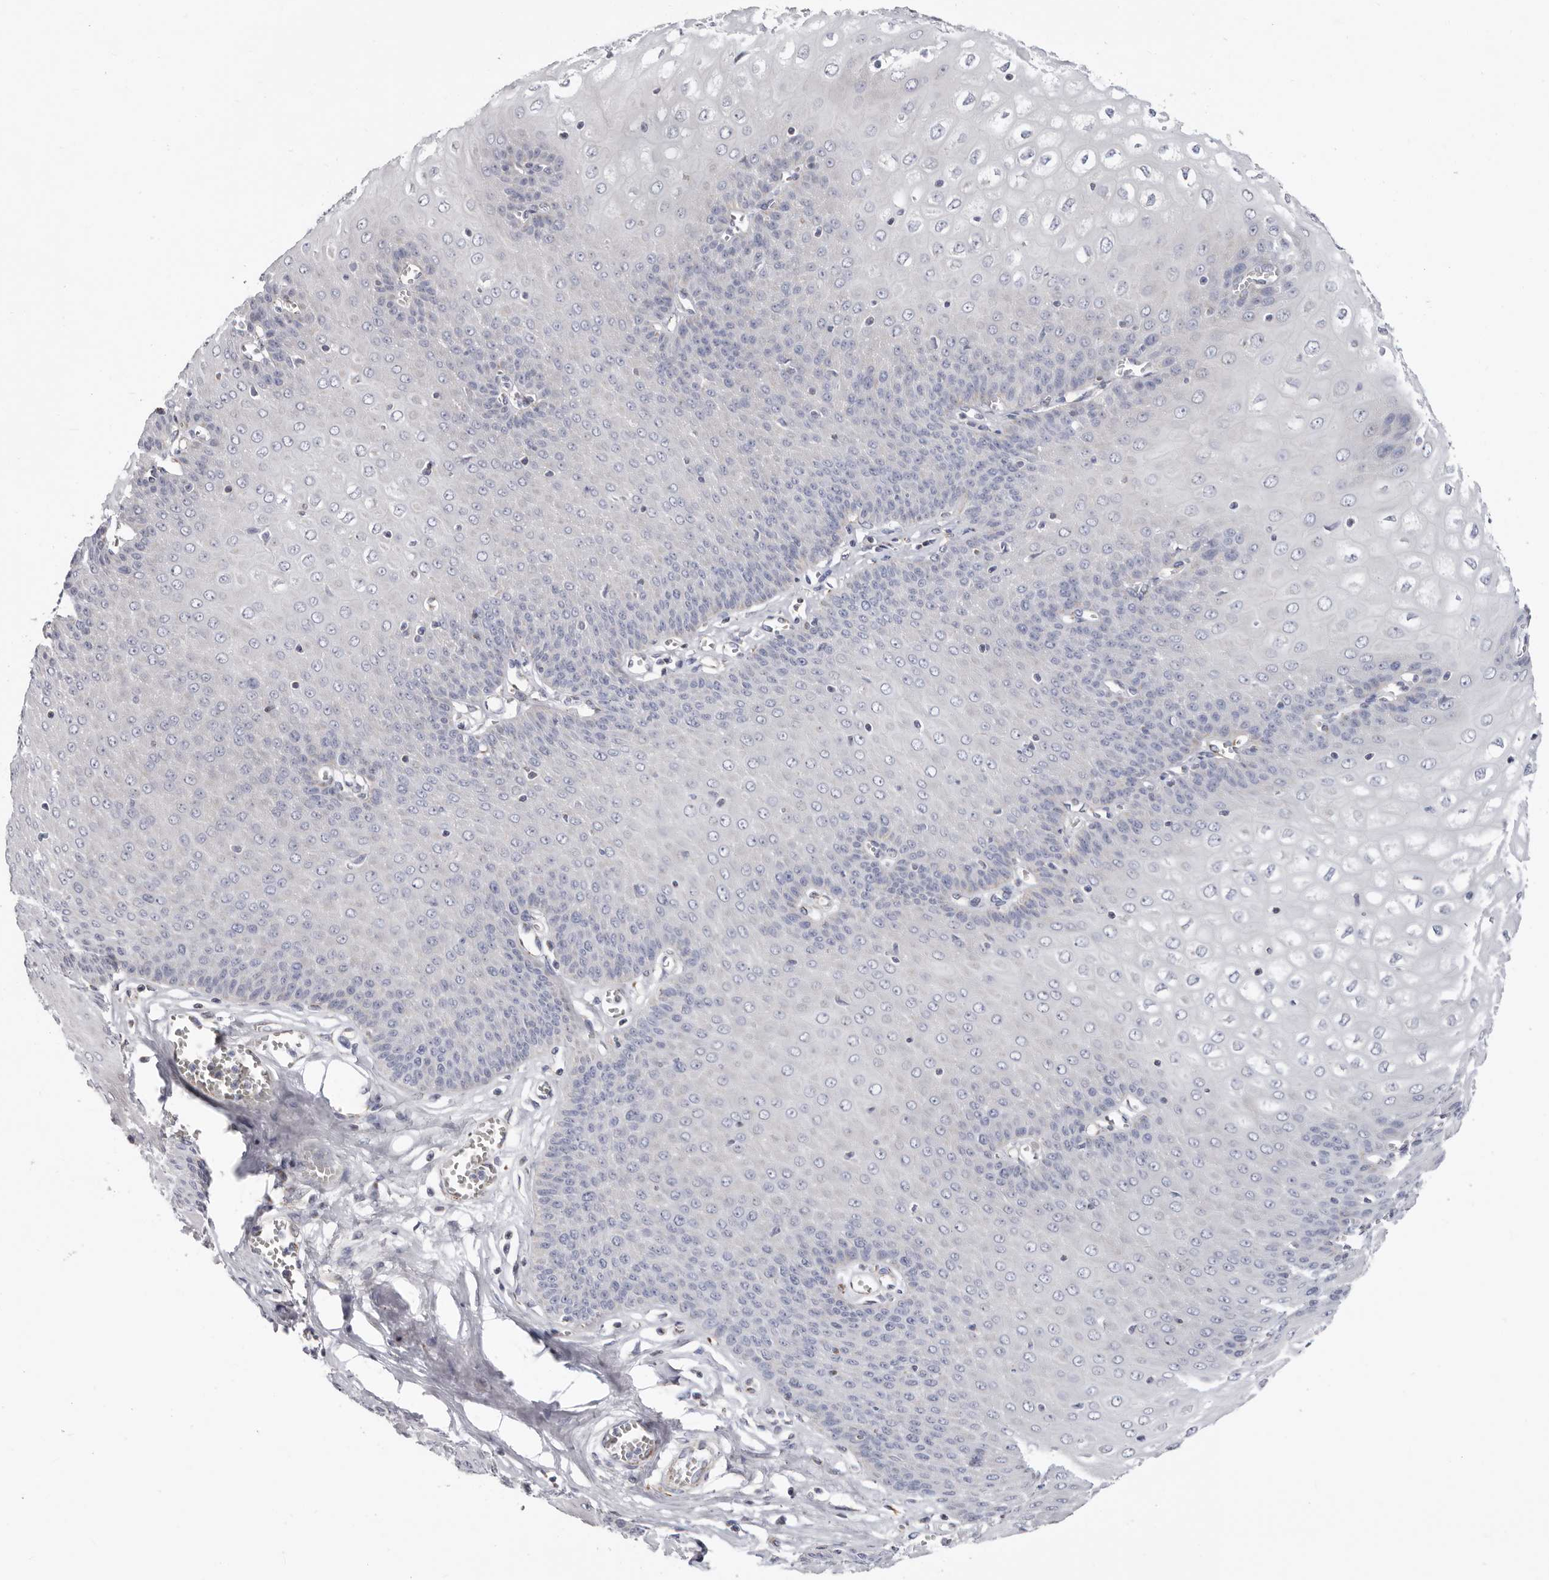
{"staining": {"intensity": "weak", "quantity": "<25%", "location": "cytoplasmic/membranous,nuclear"}, "tissue": "esophagus", "cell_type": "Squamous epithelial cells", "image_type": "normal", "snomed": [{"axis": "morphology", "description": "Normal tissue, NOS"}, {"axis": "topography", "description": "Esophagus"}], "caption": "Immunohistochemistry of normal esophagus displays no staining in squamous epithelial cells.", "gene": "RSPO2", "patient": {"sex": "male", "age": 60}}